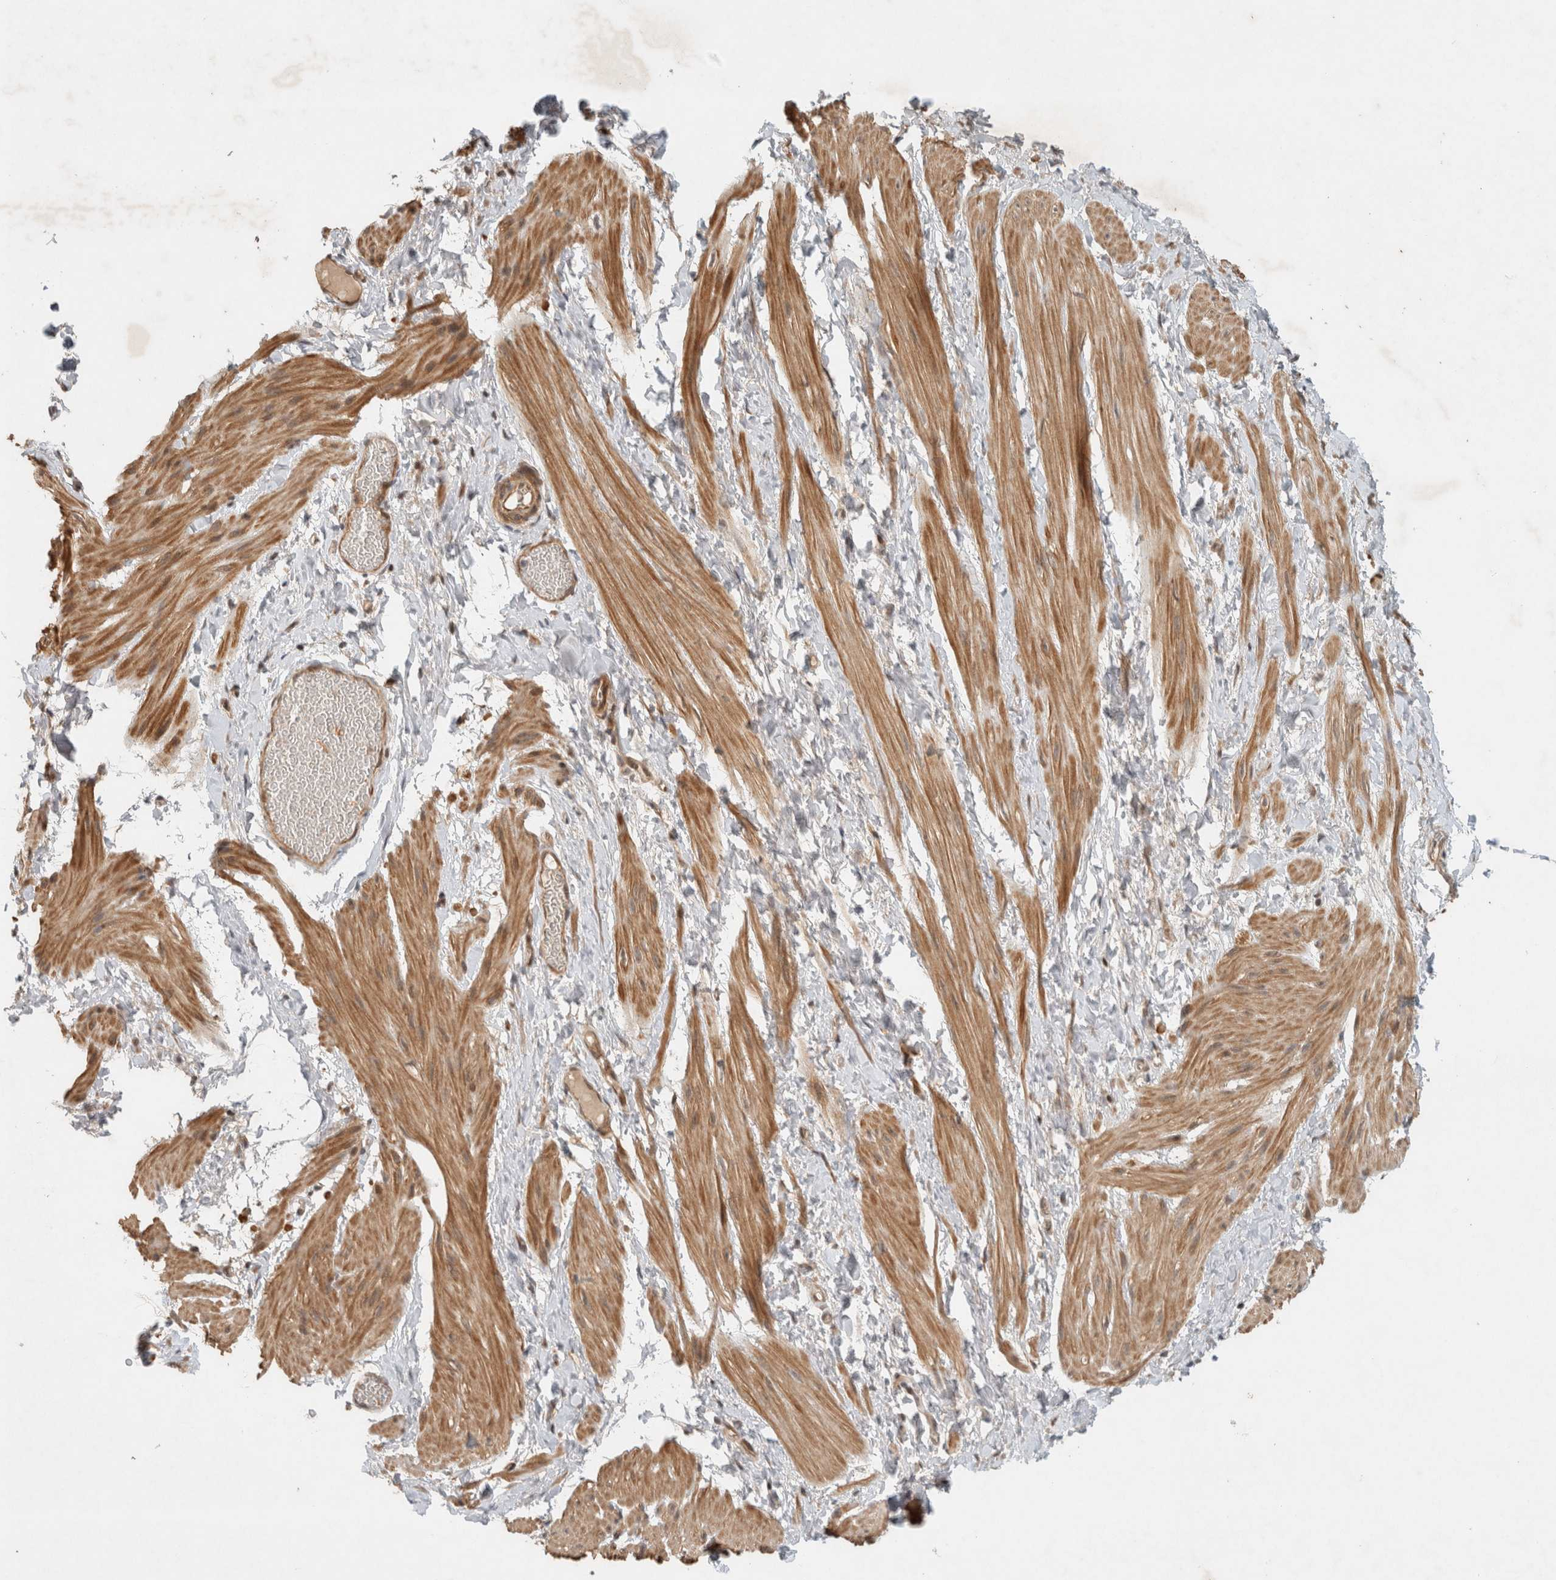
{"staining": {"intensity": "moderate", "quantity": ">75%", "location": "cytoplasmic/membranous"}, "tissue": "smooth muscle", "cell_type": "Smooth muscle cells", "image_type": "normal", "snomed": [{"axis": "morphology", "description": "Normal tissue, NOS"}, {"axis": "topography", "description": "Smooth muscle"}], "caption": "A brown stain shows moderate cytoplasmic/membranous expression of a protein in smooth muscle cells of benign smooth muscle. The staining was performed using DAB, with brown indicating positive protein expression. Nuclei are stained blue with hematoxylin.", "gene": "CAAP1", "patient": {"sex": "male", "age": 16}}